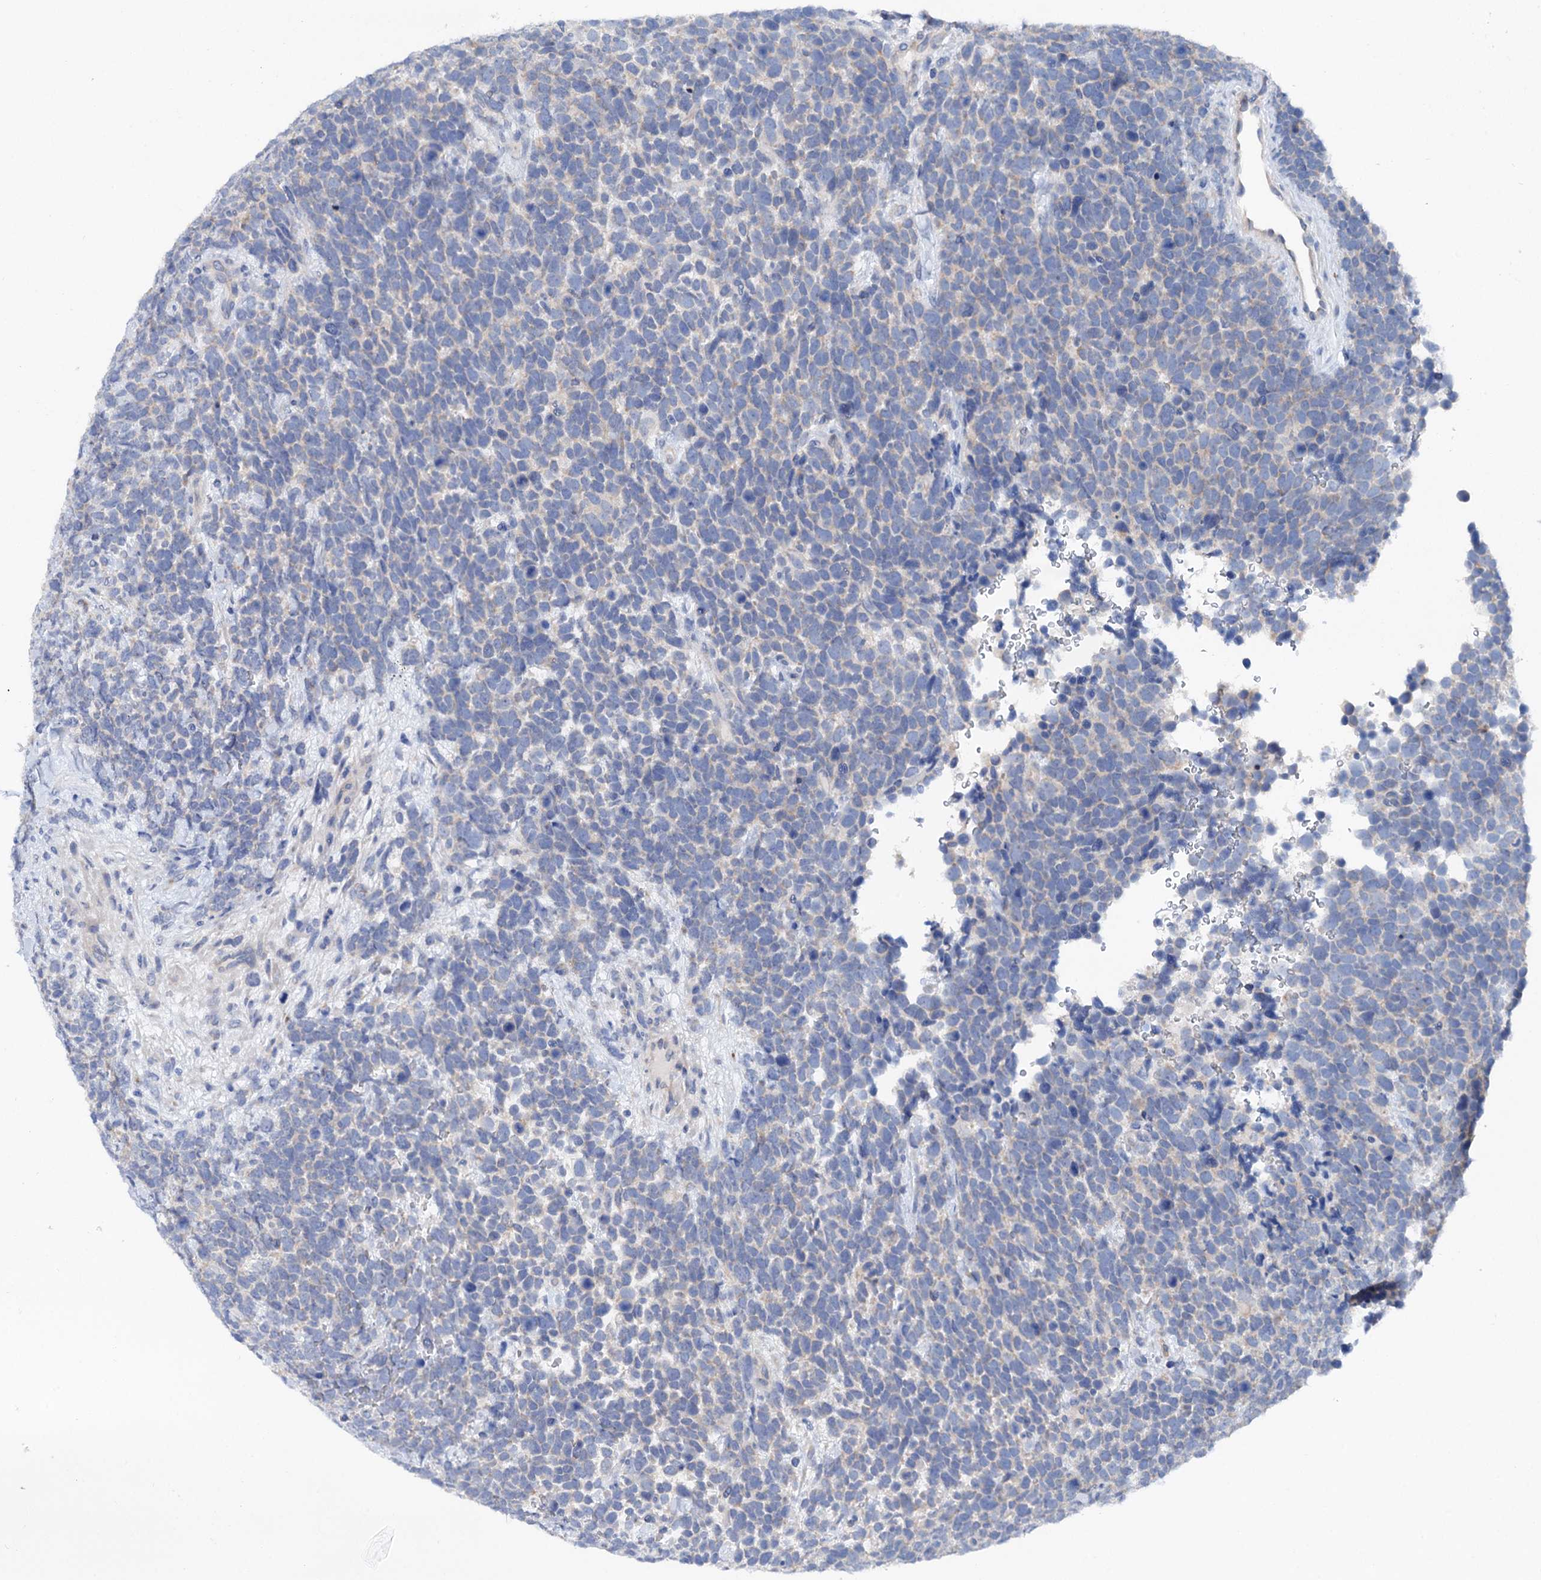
{"staining": {"intensity": "negative", "quantity": "none", "location": "none"}, "tissue": "urothelial cancer", "cell_type": "Tumor cells", "image_type": "cancer", "snomed": [{"axis": "morphology", "description": "Urothelial carcinoma, High grade"}, {"axis": "topography", "description": "Urinary bladder"}], "caption": "The image reveals no significant staining in tumor cells of urothelial cancer.", "gene": "SHROOM1", "patient": {"sex": "female", "age": 82}}